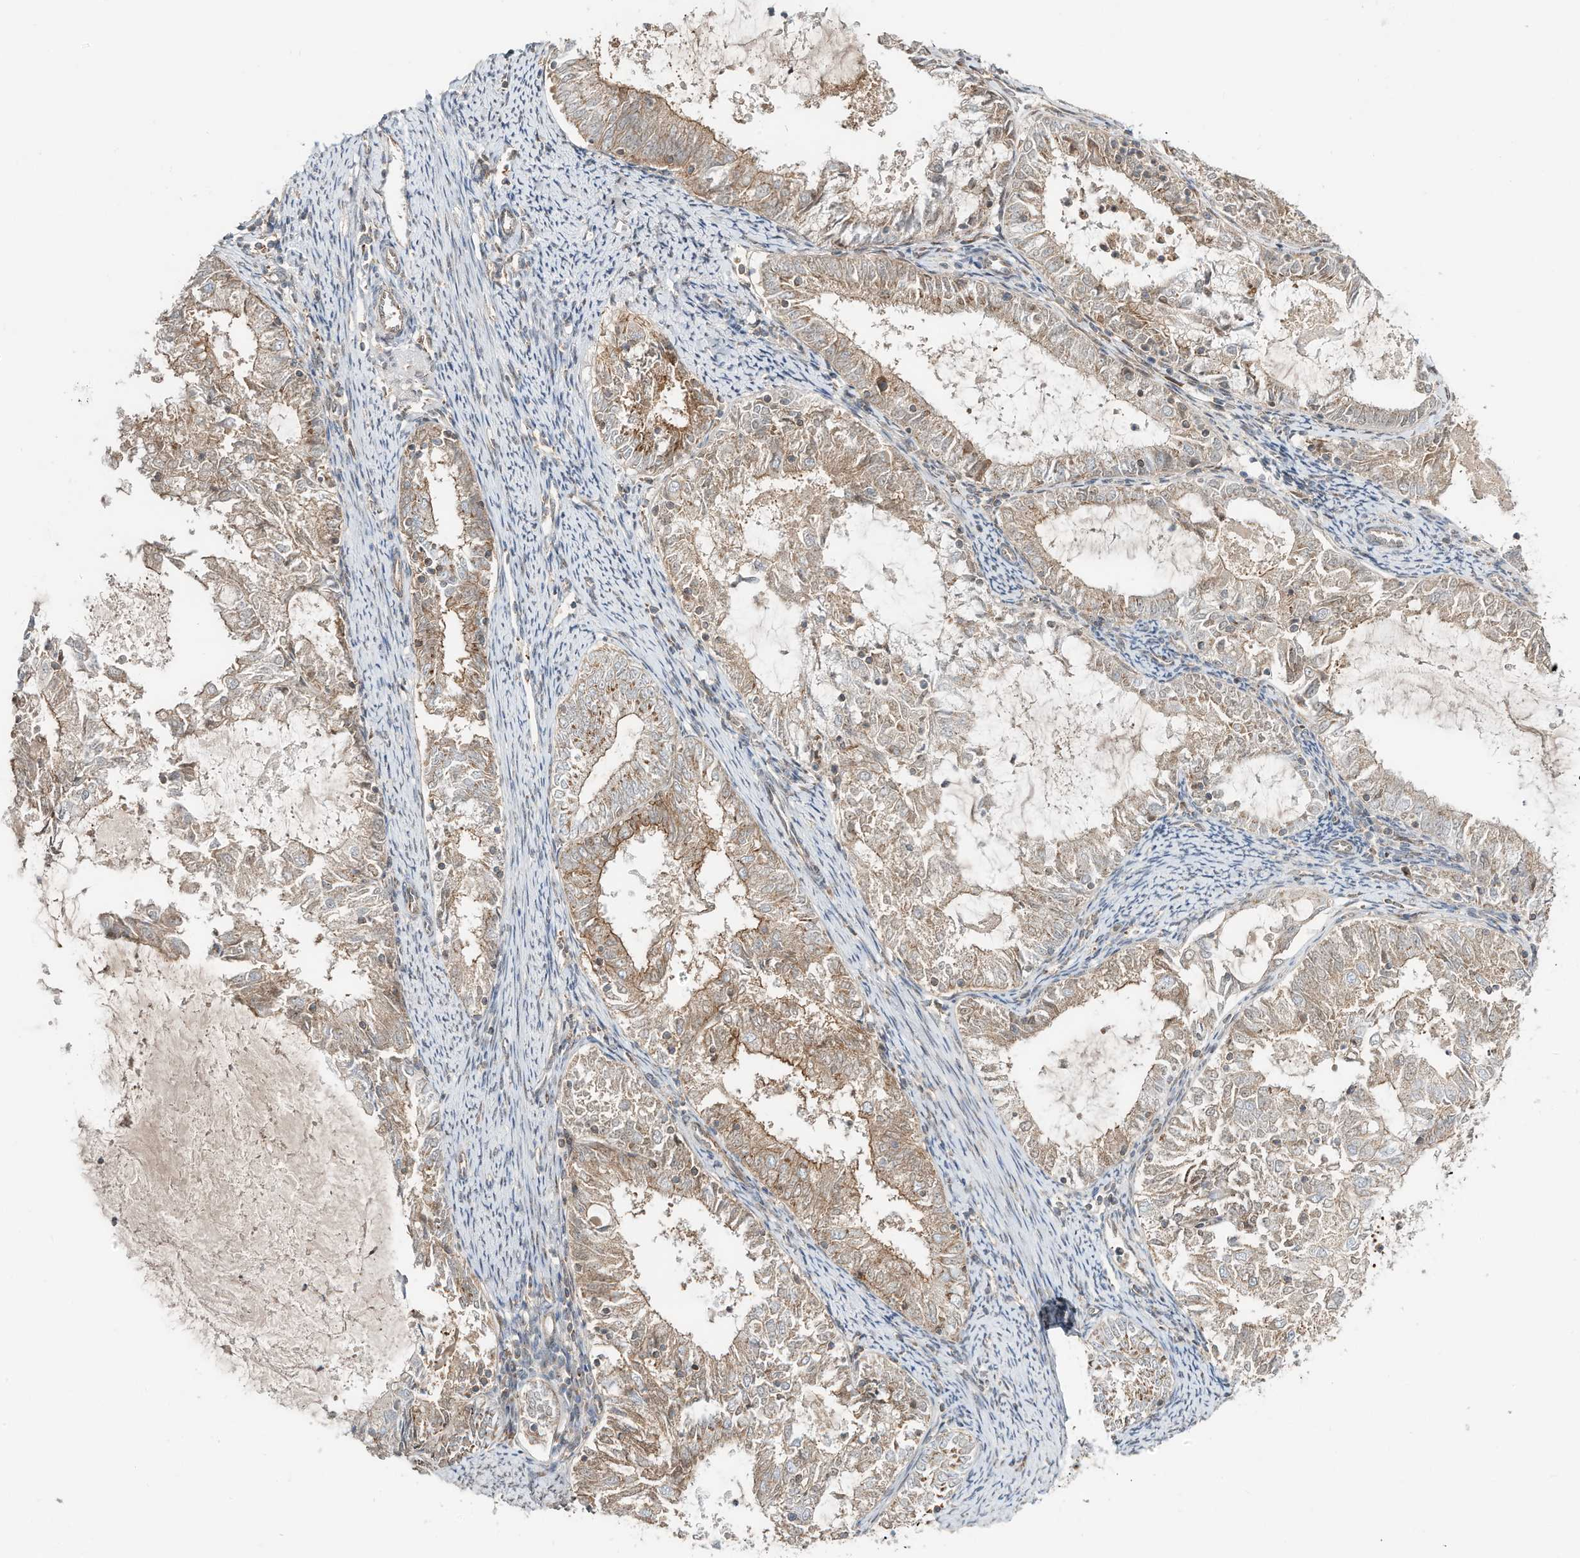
{"staining": {"intensity": "moderate", "quantity": "25%-75%", "location": "cytoplasmic/membranous"}, "tissue": "endometrial cancer", "cell_type": "Tumor cells", "image_type": "cancer", "snomed": [{"axis": "morphology", "description": "Adenocarcinoma, NOS"}, {"axis": "topography", "description": "Endometrium"}], "caption": "Immunohistochemistry (IHC) photomicrograph of neoplastic tissue: adenocarcinoma (endometrial) stained using immunohistochemistry (IHC) exhibits medium levels of moderate protein expression localized specifically in the cytoplasmic/membranous of tumor cells, appearing as a cytoplasmic/membranous brown color.", "gene": "CUX1", "patient": {"sex": "female", "age": 57}}